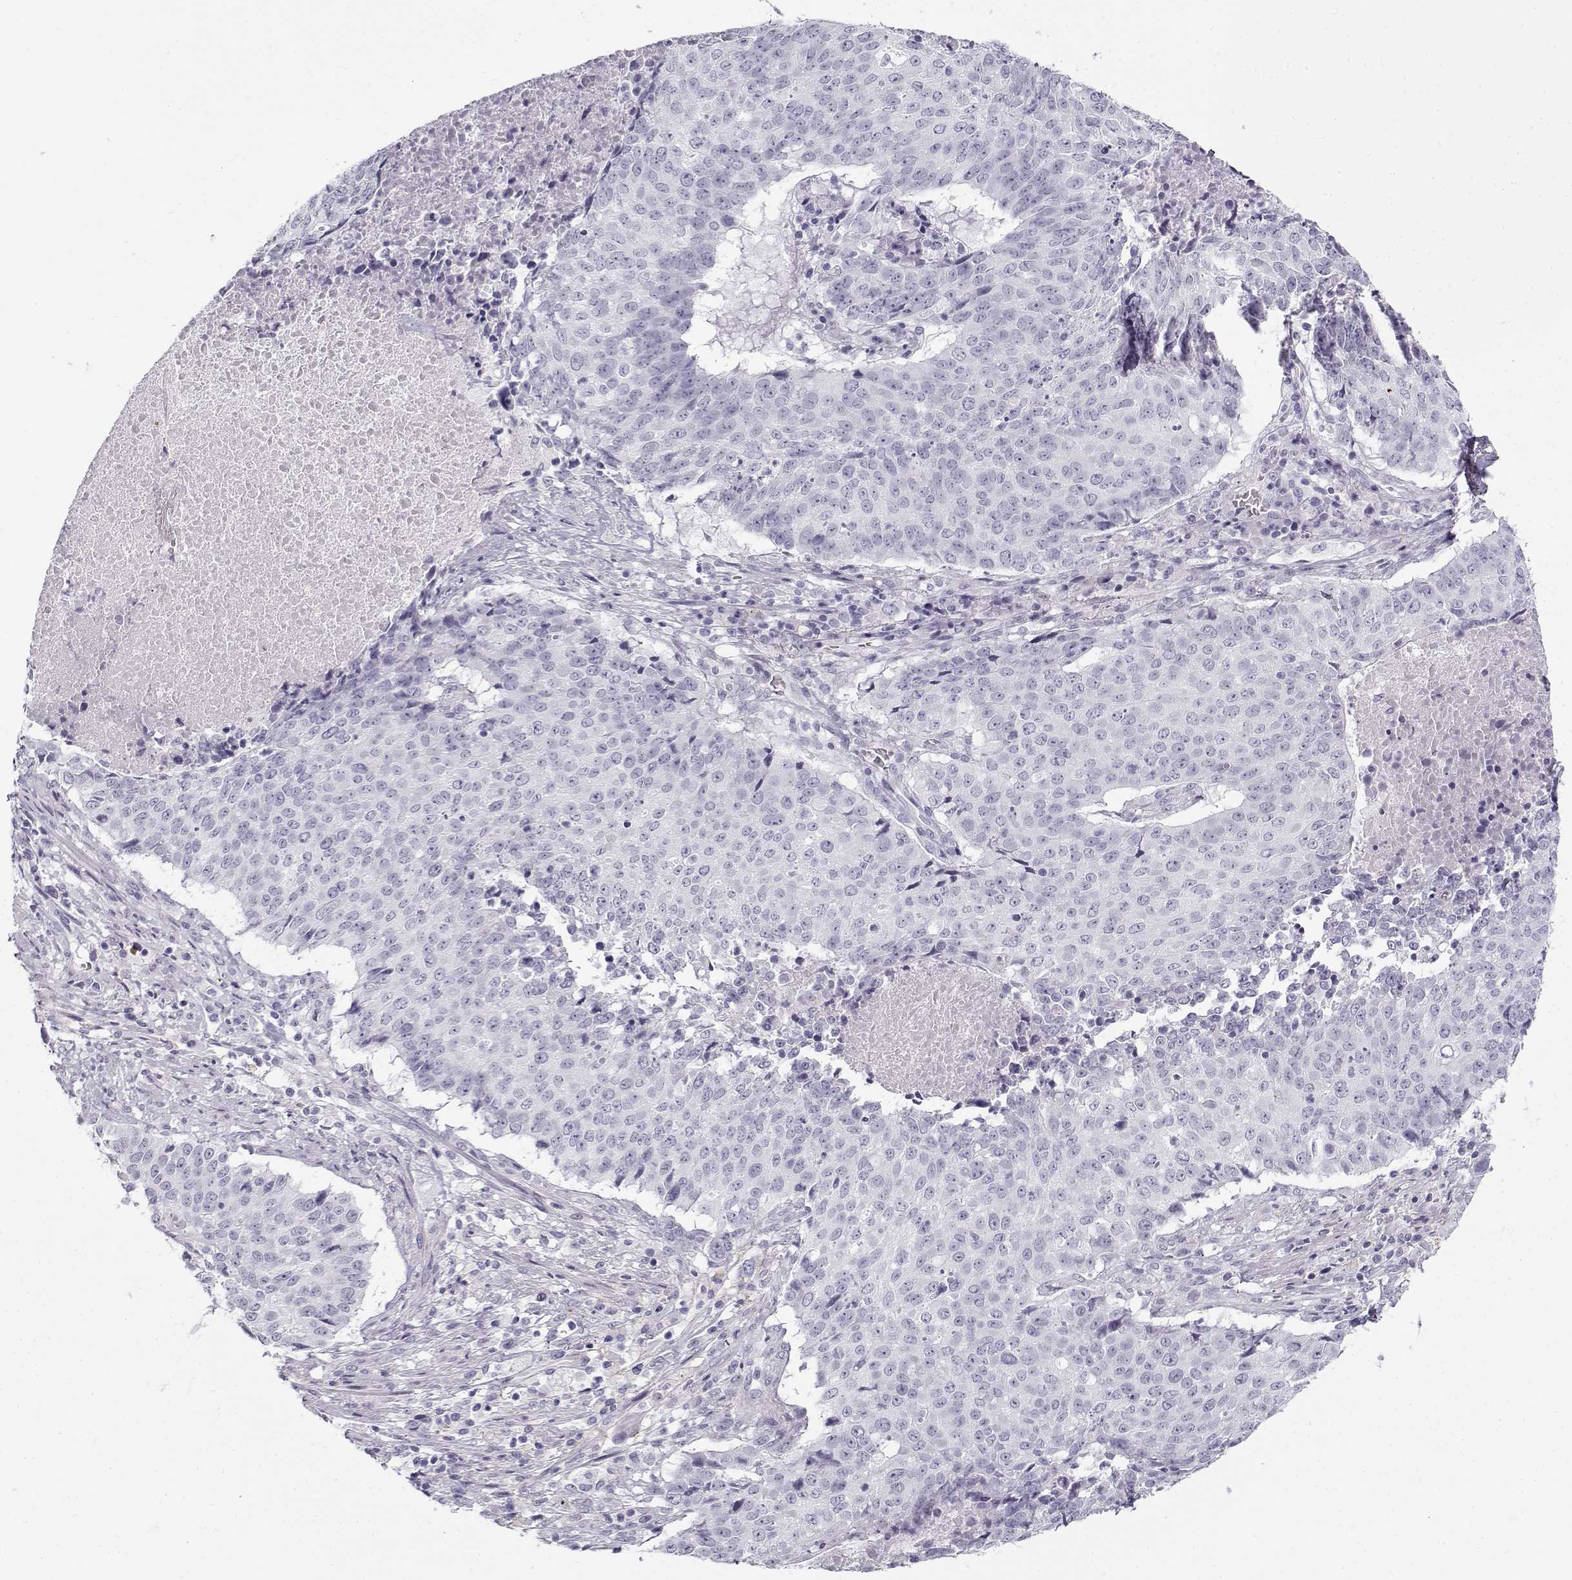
{"staining": {"intensity": "negative", "quantity": "none", "location": "none"}, "tissue": "lung cancer", "cell_type": "Tumor cells", "image_type": "cancer", "snomed": [{"axis": "morphology", "description": "Normal tissue, NOS"}, {"axis": "morphology", "description": "Squamous cell carcinoma, NOS"}, {"axis": "topography", "description": "Bronchus"}, {"axis": "topography", "description": "Lung"}], "caption": "Immunohistochemical staining of human lung cancer (squamous cell carcinoma) displays no significant staining in tumor cells.", "gene": "GTSF1L", "patient": {"sex": "male", "age": 64}}